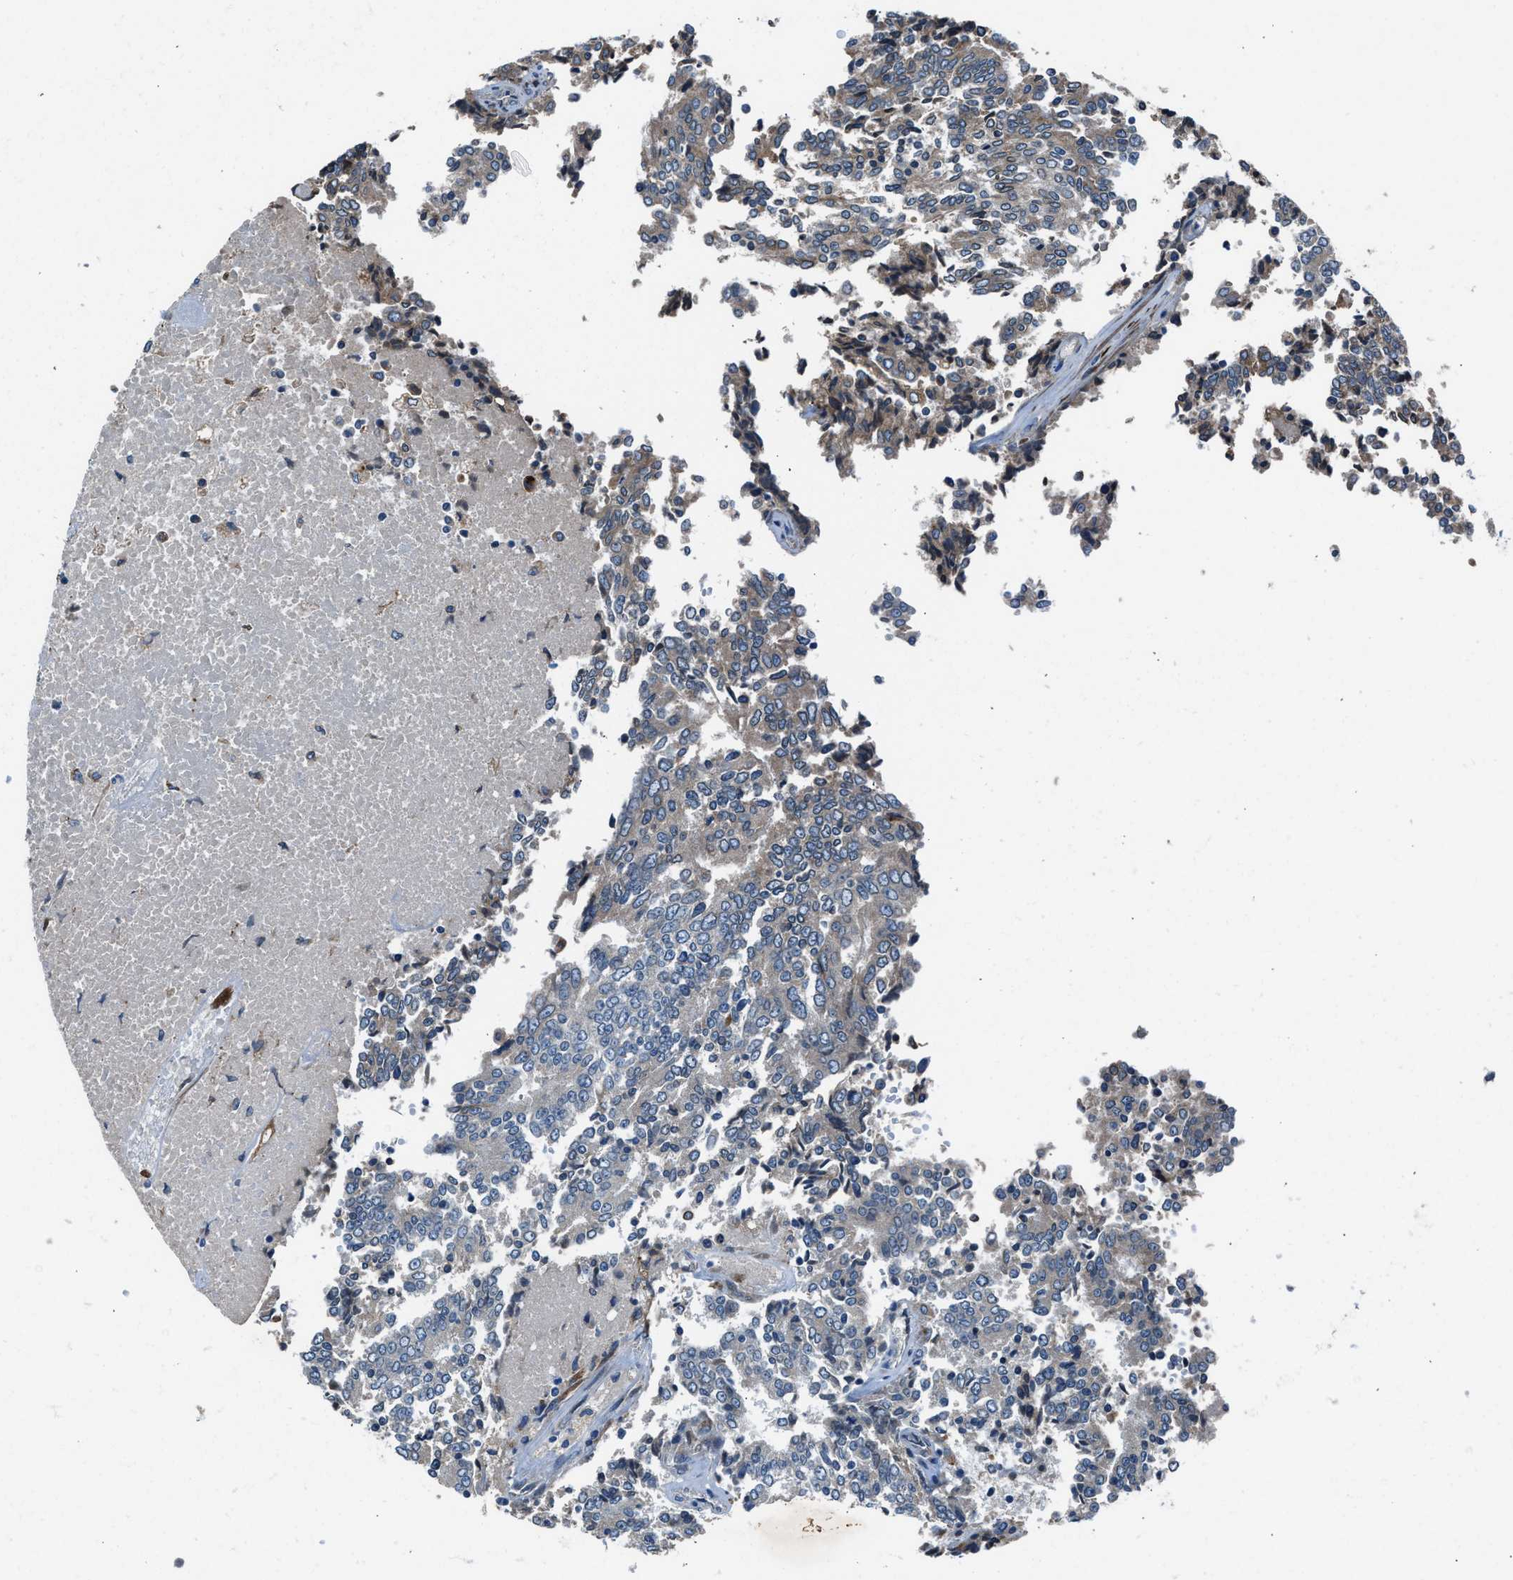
{"staining": {"intensity": "negative", "quantity": "none", "location": "none"}, "tissue": "prostate cancer", "cell_type": "Tumor cells", "image_type": "cancer", "snomed": [{"axis": "morphology", "description": "Normal tissue, NOS"}, {"axis": "morphology", "description": "Adenocarcinoma, High grade"}, {"axis": "topography", "description": "Prostate"}, {"axis": "topography", "description": "Seminal veicle"}], "caption": "This is a histopathology image of immunohistochemistry staining of adenocarcinoma (high-grade) (prostate), which shows no expression in tumor cells.", "gene": "LMBR1", "patient": {"sex": "male", "age": 55}}